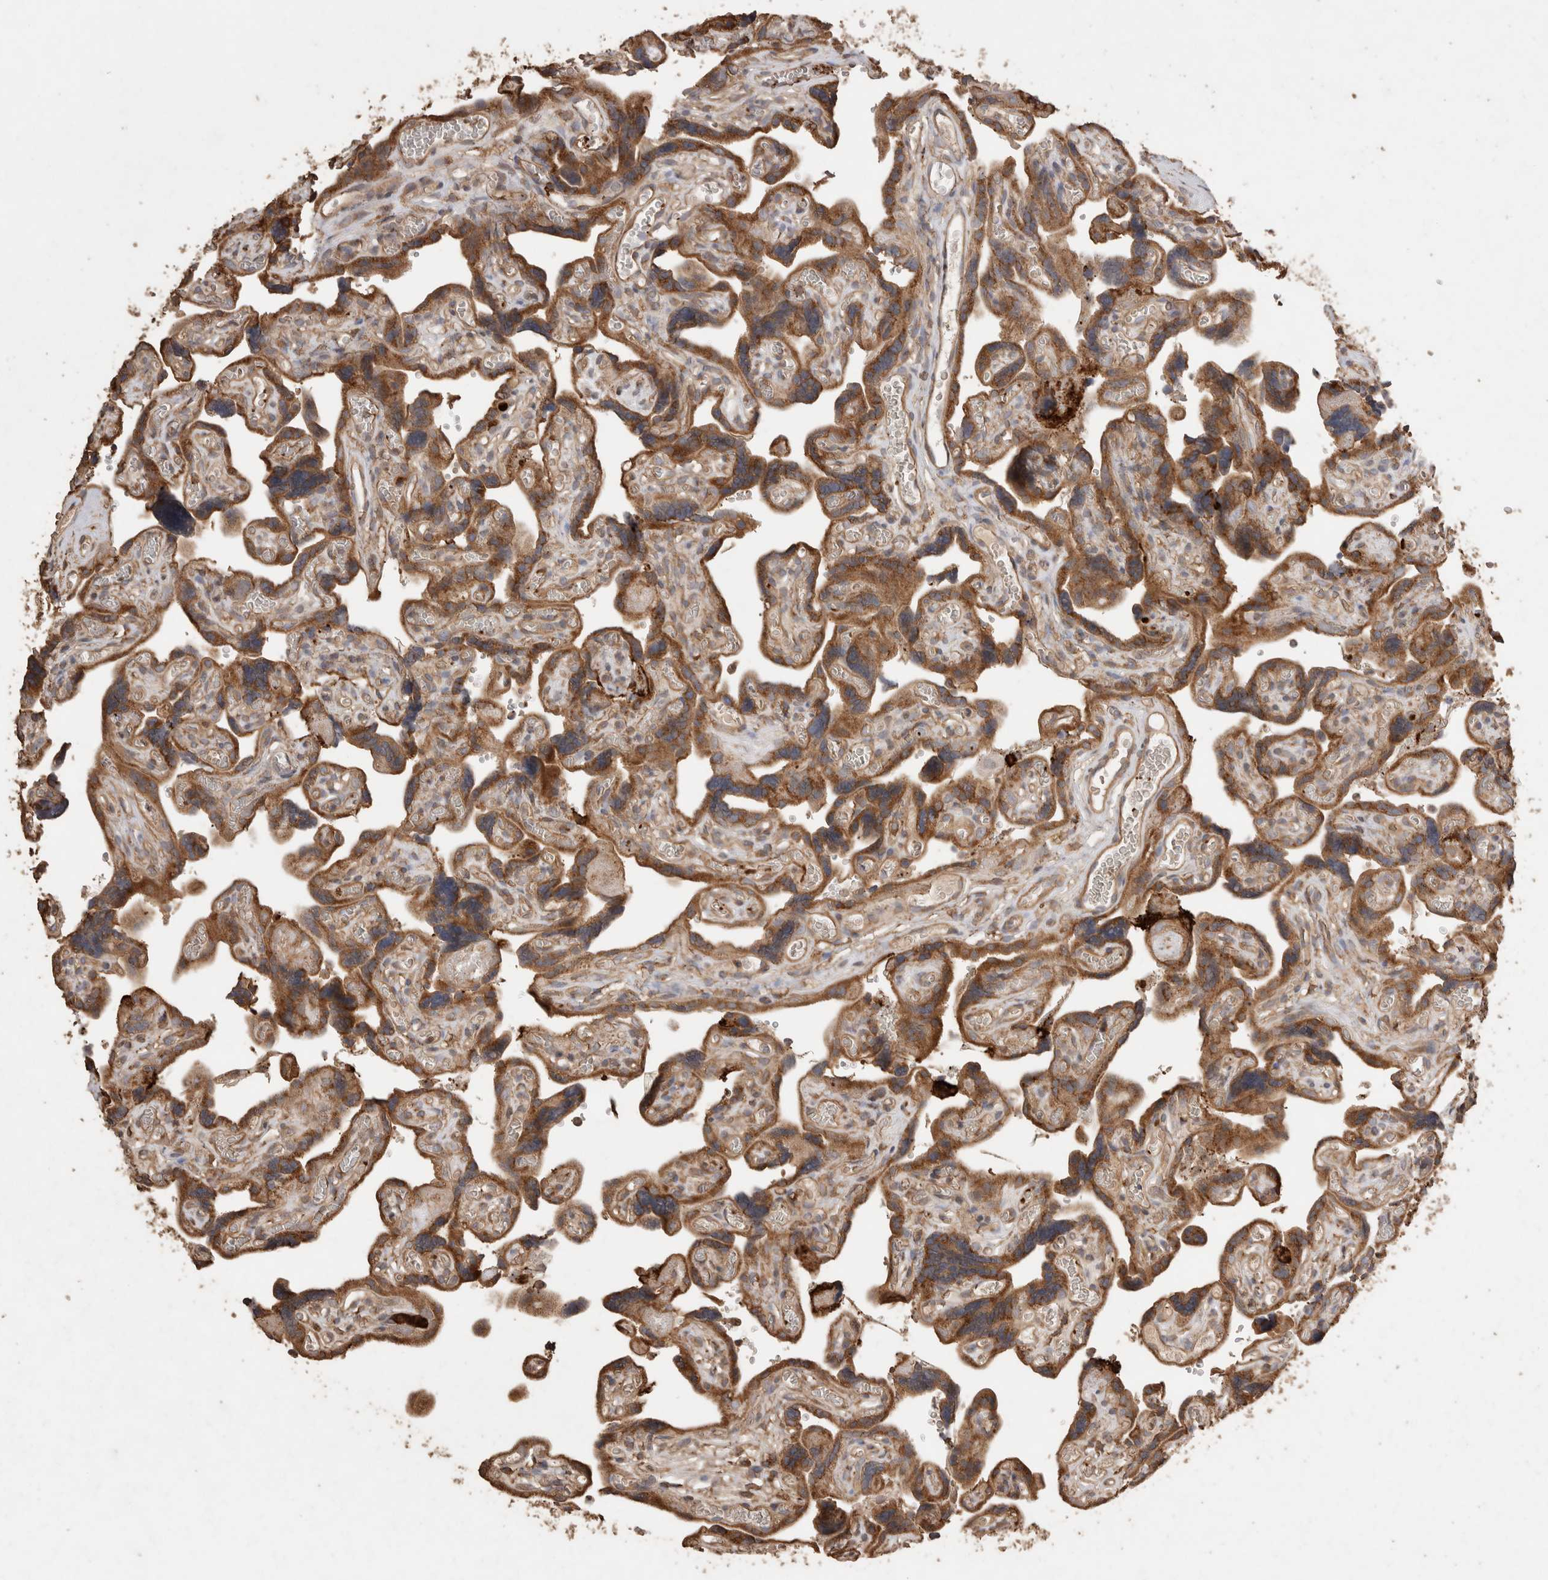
{"staining": {"intensity": "strong", "quantity": ">75%", "location": "cytoplasmic/membranous"}, "tissue": "placenta", "cell_type": "Trophoblastic cells", "image_type": "normal", "snomed": [{"axis": "morphology", "description": "Normal tissue, NOS"}, {"axis": "topography", "description": "Placenta"}], "caption": "Normal placenta shows strong cytoplasmic/membranous expression in about >75% of trophoblastic cells.", "gene": "SNX31", "patient": {"sex": "female", "age": 30}}